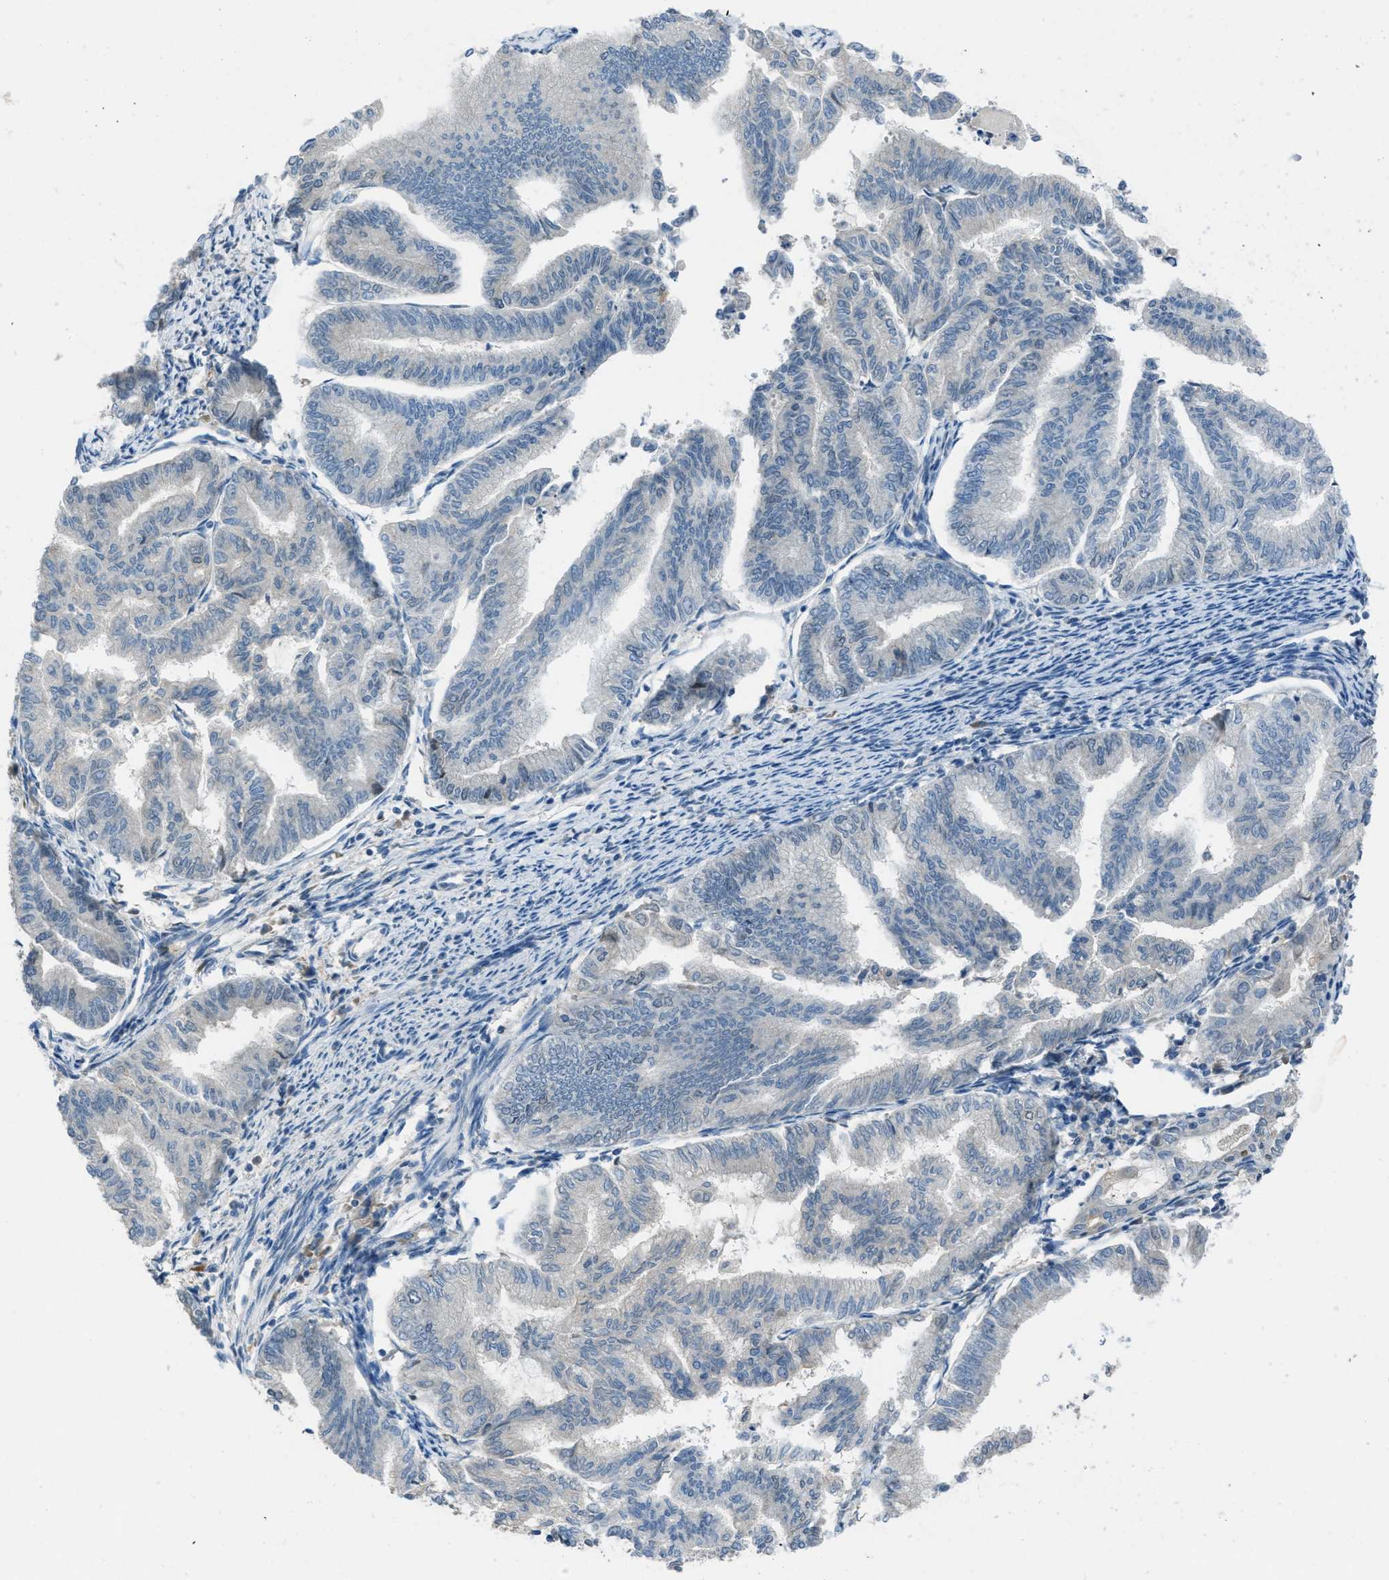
{"staining": {"intensity": "negative", "quantity": "none", "location": "none"}, "tissue": "endometrial cancer", "cell_type": "Tumor cells", "image_type": "cancer", "snomed": [{"axis": "morphology", "description": "Adenocarcinoma, NOS"}, {"axis": "topography", "description": "Endometrium"}], "caption": "Tumor cells show no significant expression in endometrial cancer (adenocarcinoma).", "gene": "MIS18A", "patient": {"sex": "female", "age": 79}}